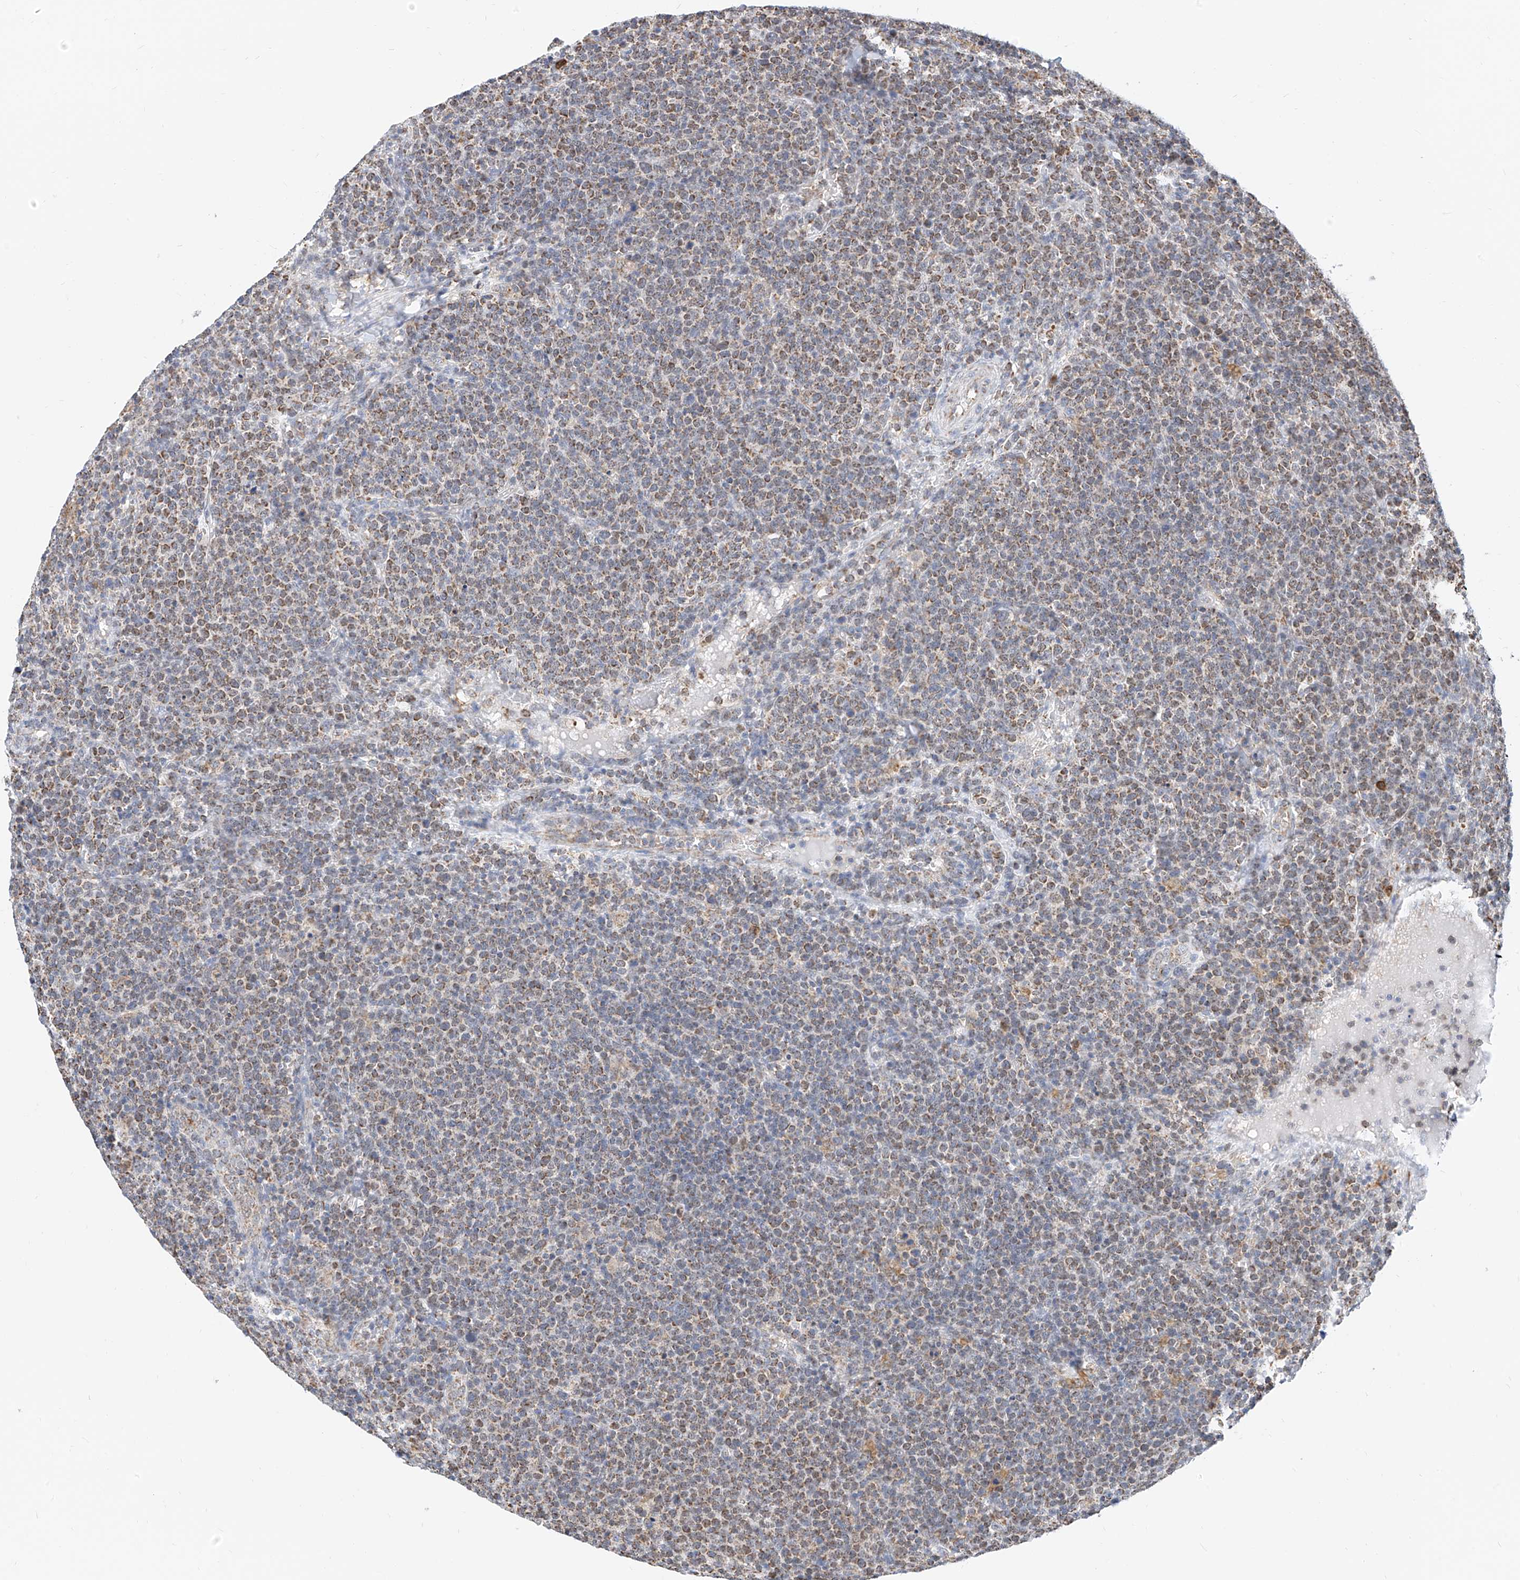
{"staining": {"intensity": "moderate", "quantity": "25%-75%", "location": "cytoplasmic/membranous"}, "tissue": "lymphoma", "cell_type": "Tumor cells", "image_type": "cancer", "snomed": [{"axis": "morphology", "description": "Malignant lymphoma, non-Hodgkin's type, High grade"}, {"axis": "topography", "description": "Lymph node"}], "caption": "Malignant lymphoma, non-Hodgkin's type (high-grade) stained with immunohistochemistry (IHC) displays moderate cytoplasmic/membranous positivity in approximately 25%-75% of tumor cells.", "gene": "NALCN", "patient": {"sex": "male", "age": 61}}